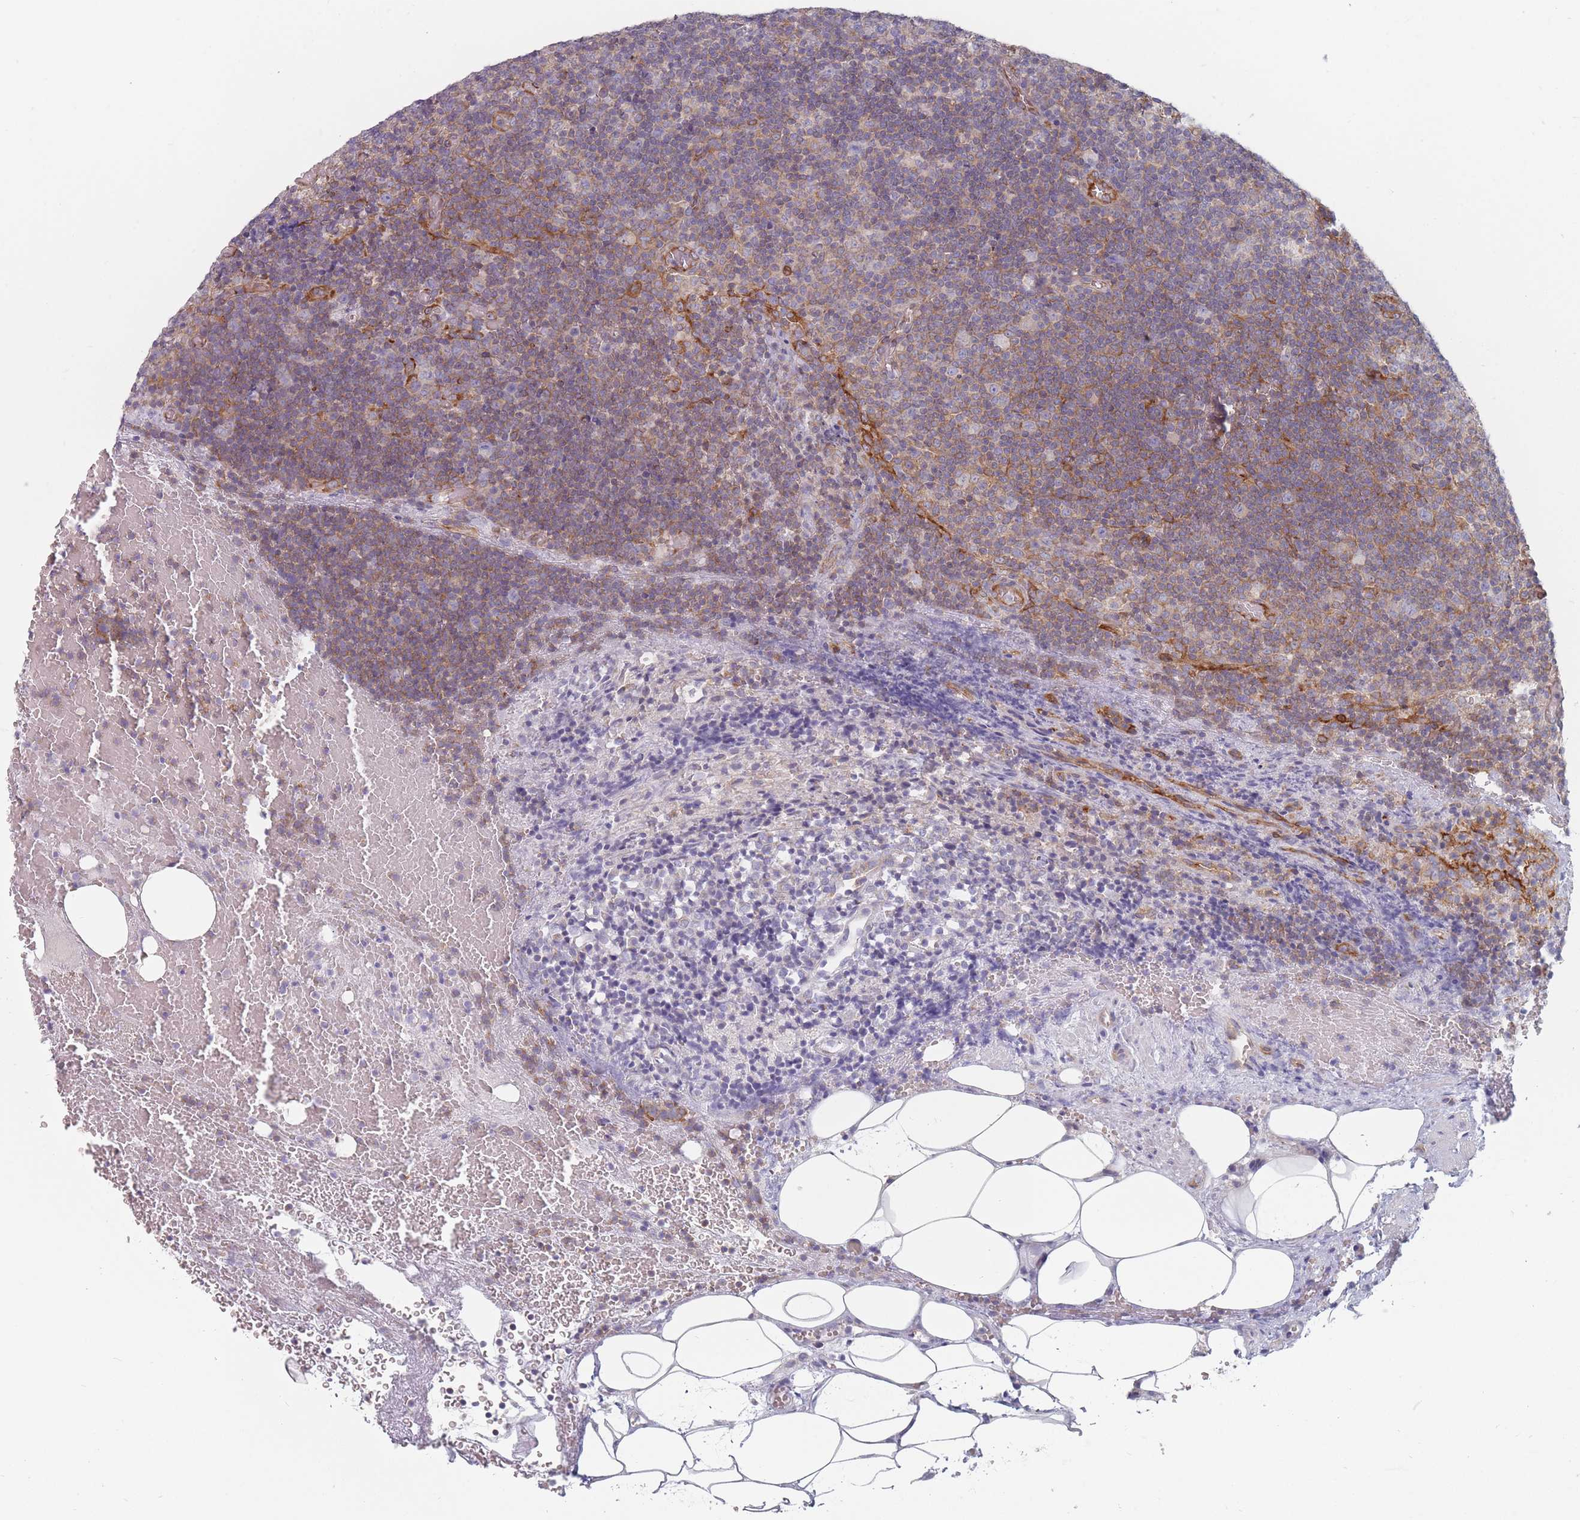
{"staining": {"intensity": "moderate", "quantity": ">75%", "location": "cytoplasmic/membranous"}, "tissue": "lymph node", "cell_type": "Germinal center cells", "image_type": "normal", "snomed": [{"axis": "morphology", "description": "Normal tissue, NOS"}, {"axis": "topography", "description": "Lymph node"}], "caption": "Lymph node stained with immunohistochemistry (IHC) demonstrates moderate cytoplasmic/membranous expression in about >75% of germinal center cells.", "gene": "MAP1S", "patient": {"sex": "male", "age": 58}}